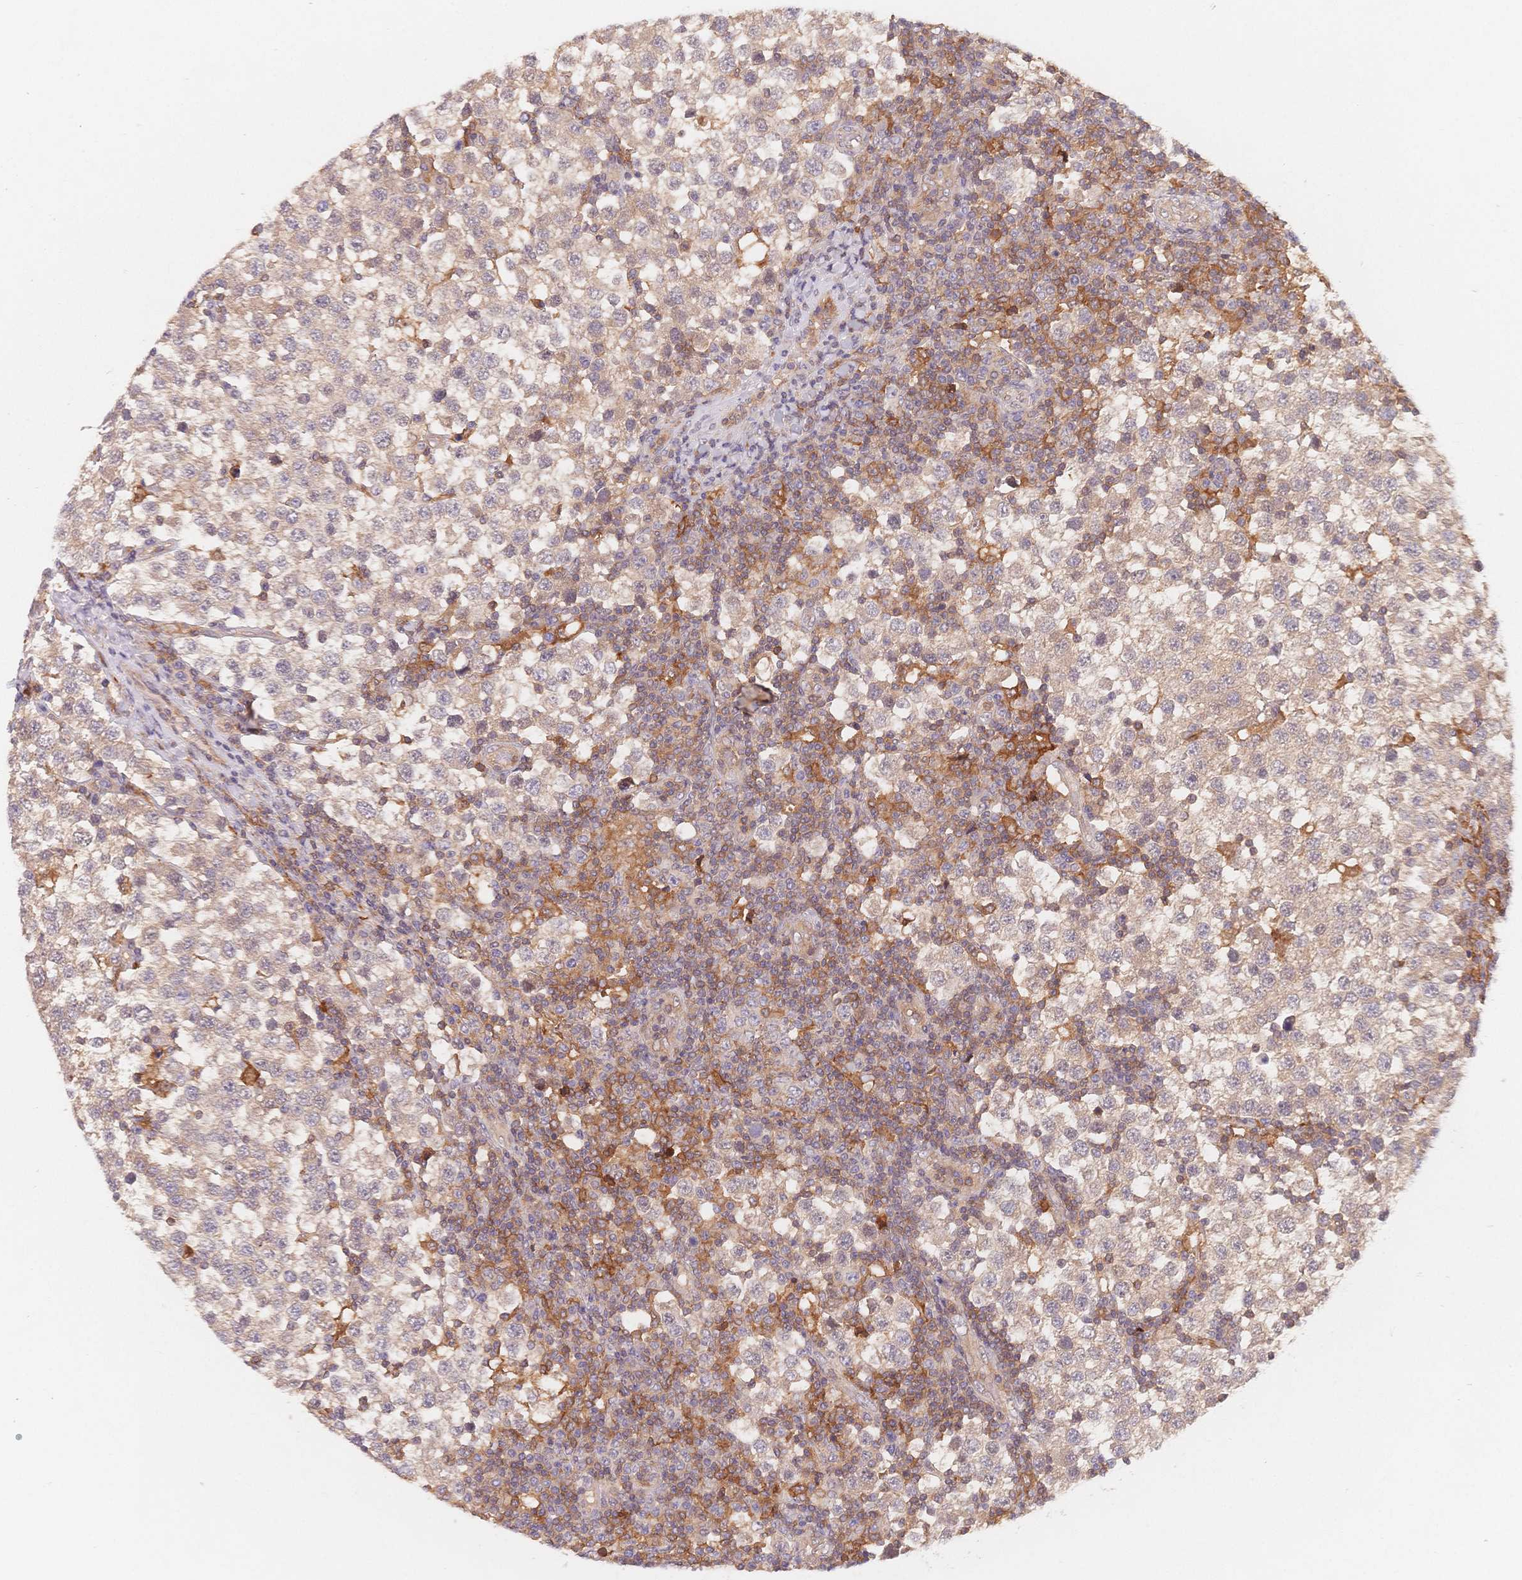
{"staining": {"intensity": "negative", "quantity": "none", "location": "none"}, "tissue": "testis cancer", "cell_type": "Tumor cells", "image_type": "cancer", "snomed": [{"axis": "morphology", "description": "Seminoma, NOS"}, {"axis": "topography", "description": "Testis"}], "caption": "Human seminoma (testis) stained for a protein using immunohistochemistry (IHC) displays no staining in tumor cells.", "gene": "C12orf75", "patient": {"sex": "male", "age": 34}}